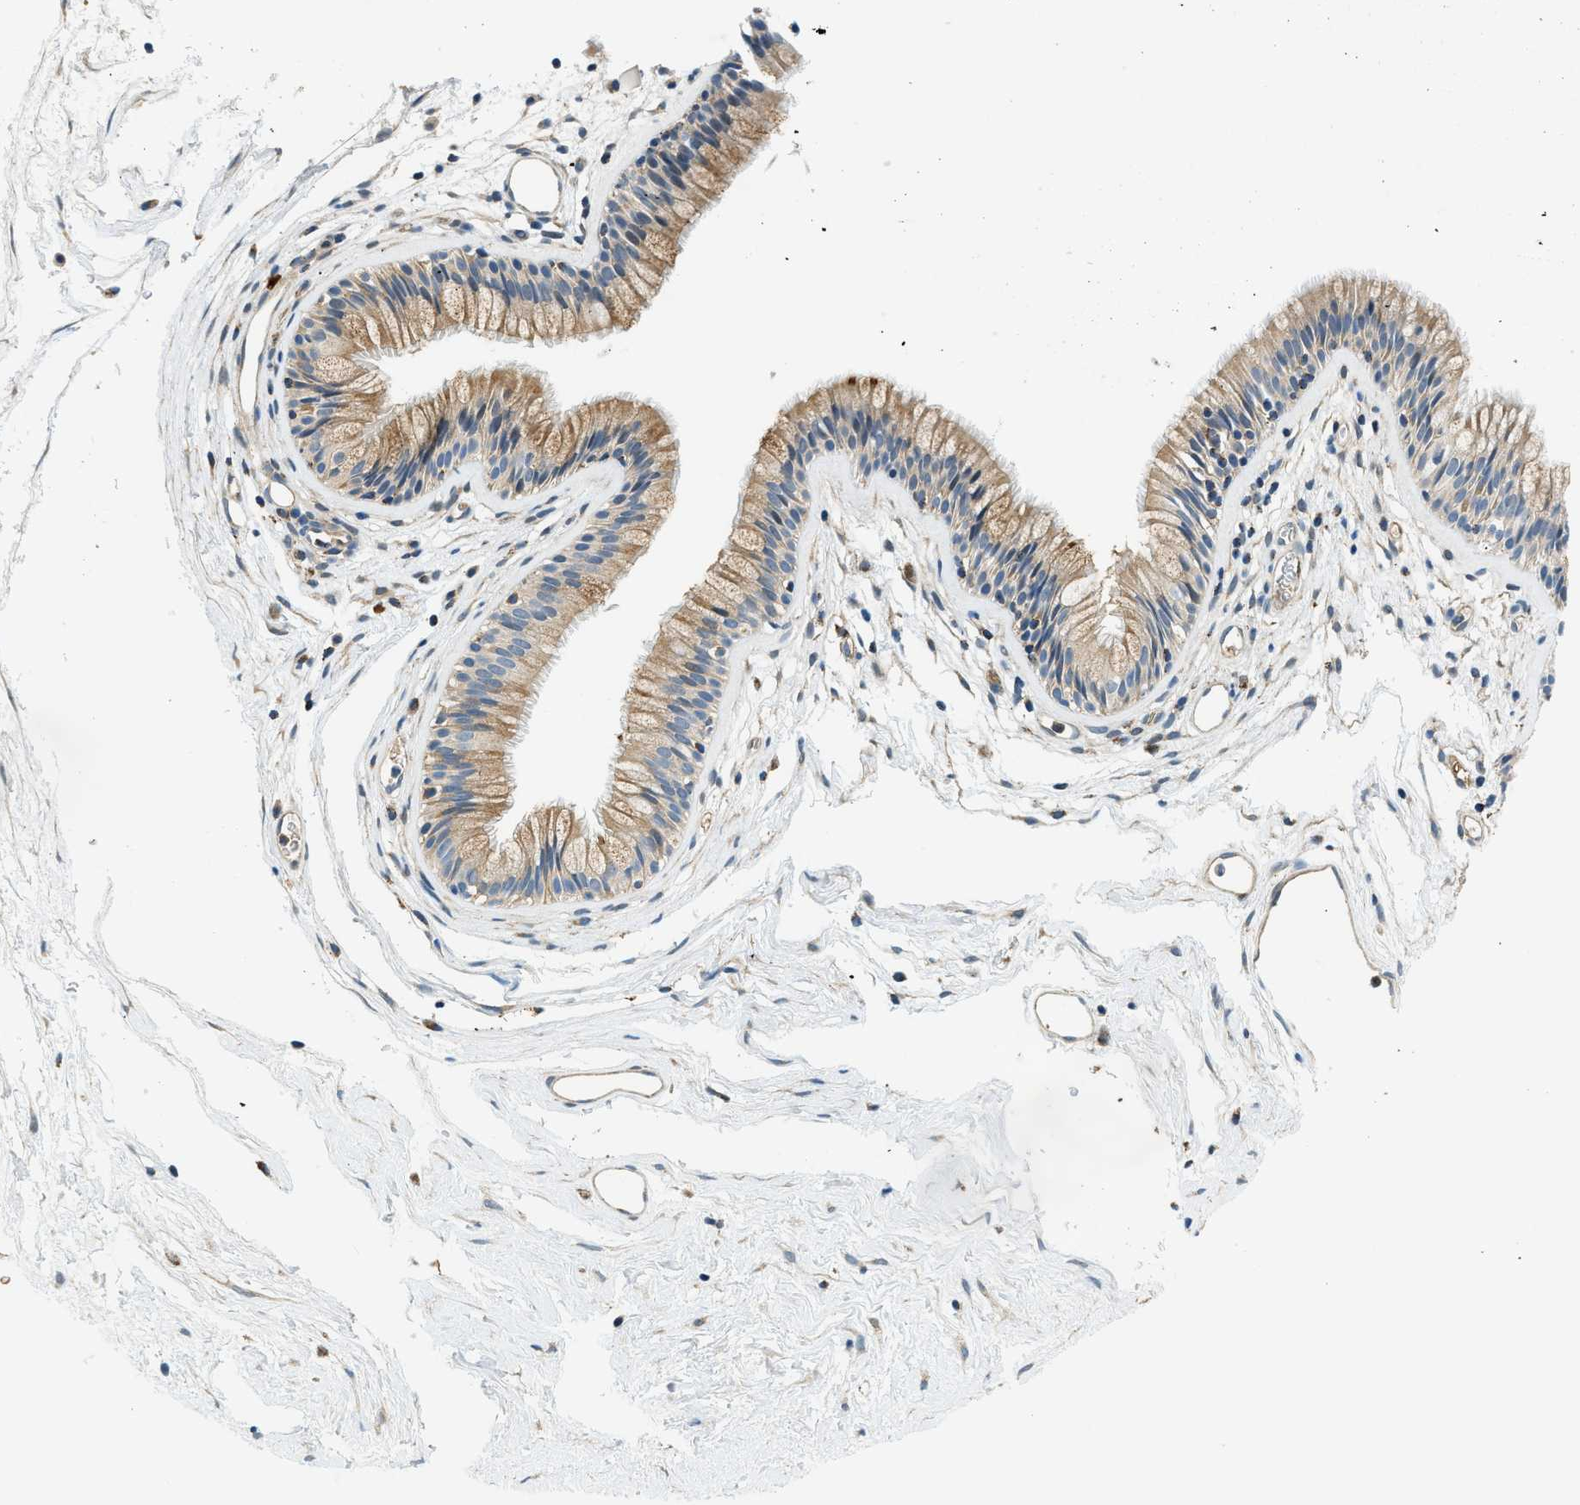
{"staining": {"intensity": "moderate", "quantity": ">75%", "location": "cytoplasmic/membranous"}, "tissue": "nasopharynx", "cell_type": "Respiratory epithelial cells", "image_type": "normal", "snomed": [{"axis": "morphology", "description": "Normal tissue, NOS"}, {"axis": "morphology", "description": "Inflammation, NOS"}, {"axis": "topography", "description": "Nasopharynx"}], "caption": "Unremarkable nasopharynx exhibits moderate cytoplasmic/membranous expression in approximately >75% of respiratory epithelial cells (IHC, brightfield microscopy, high magnification)..", "gene": "KCNK1", "patient": {"sex": "male", "age": 48}}